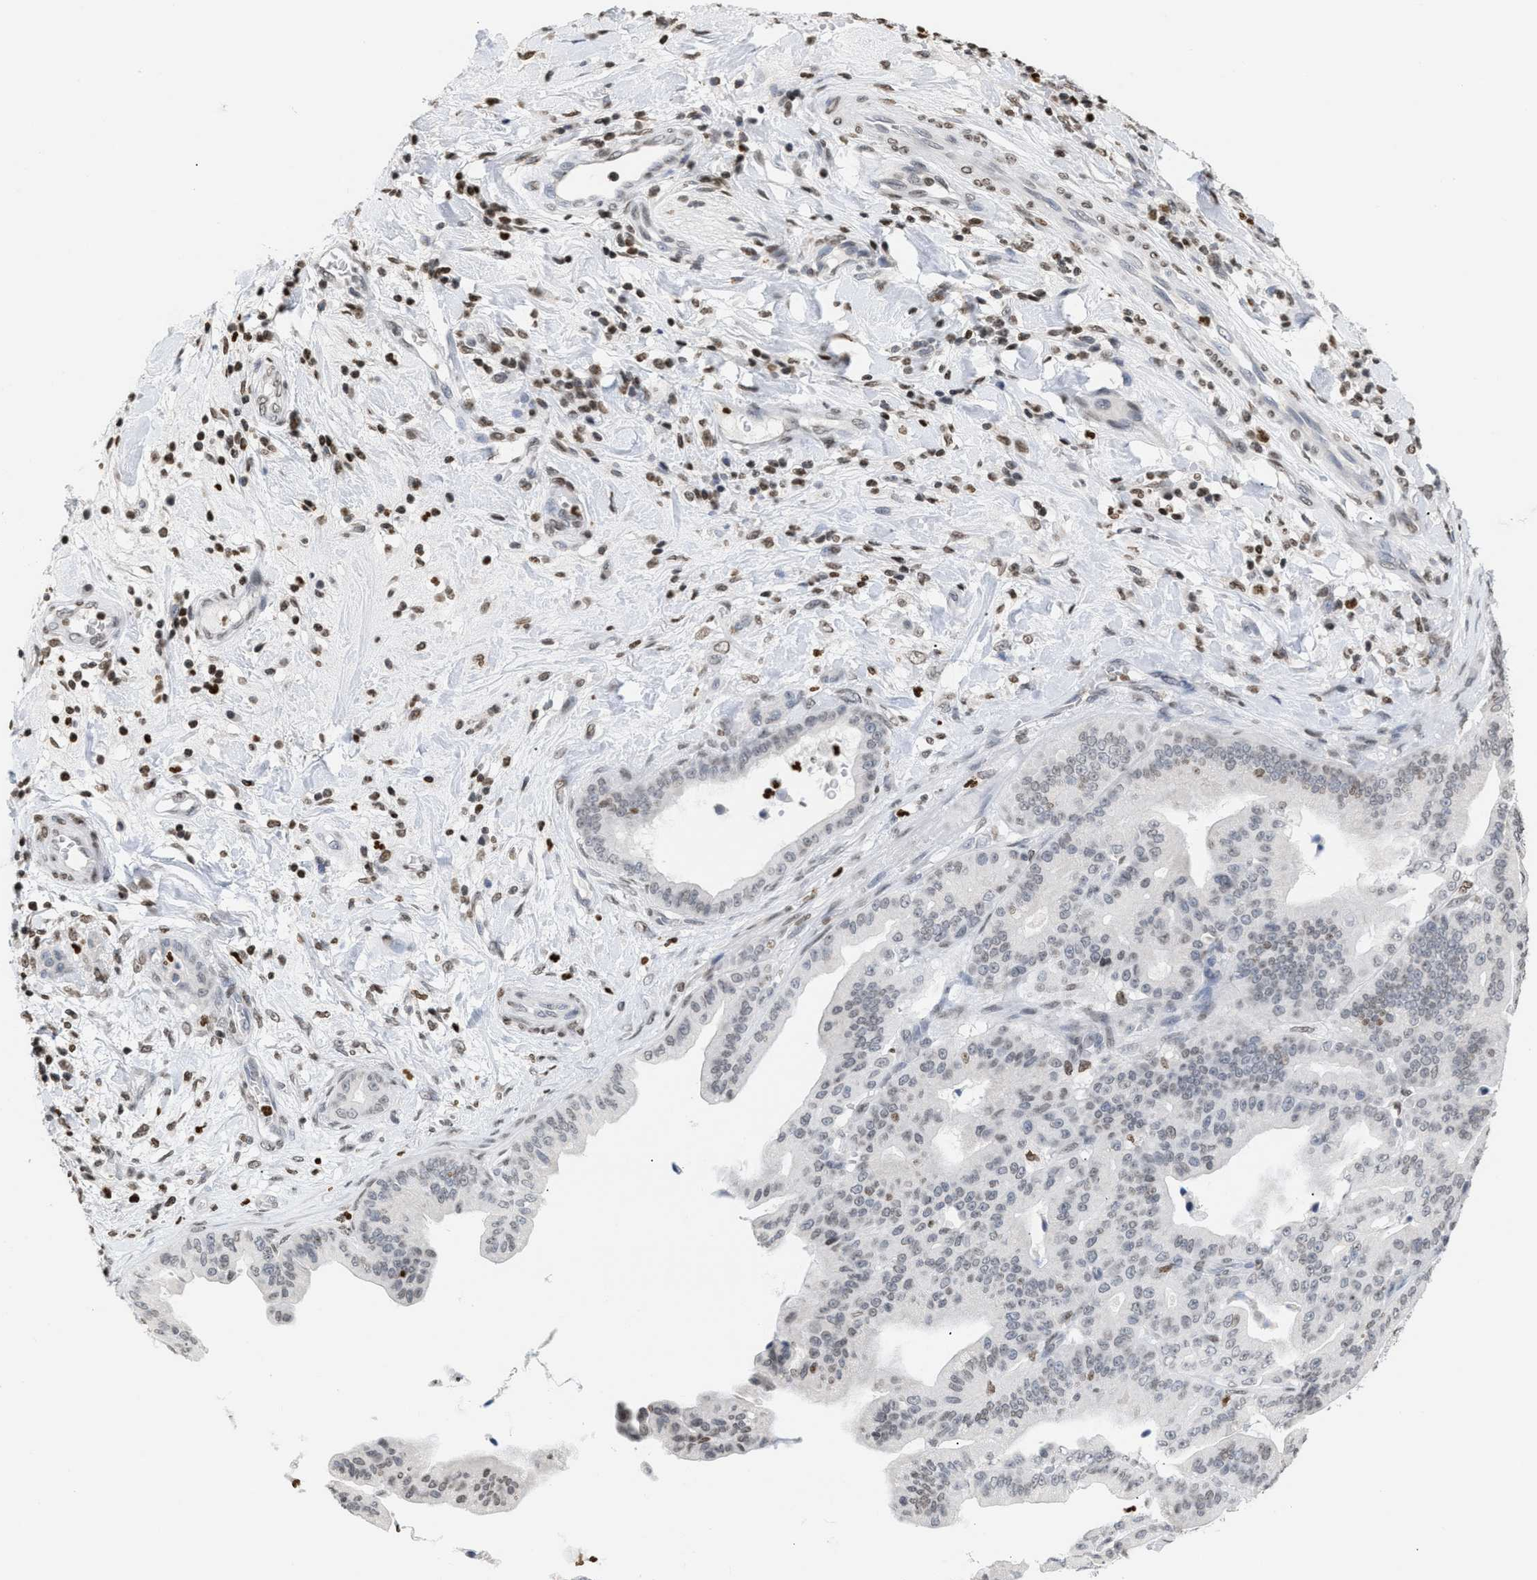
{"staining": {"intensity": "weak", "quantity": "<25%", "location": "nuclear"}, "tissue": "pancreatic cancer", "cell_type": "Tumor cells", "image_type": "cancer", "snomed": [{"axis": "morphology", "description": "Adenocarcinoma, NOS"}, {"axis": "topography", "description": "Pancreas"}], "caption": "Photomicrograph shows no significant protein expression in tumor cells of pancreatic adenocarcinoma.", "gene": "HMGN2", "patient": {"sex": "male", "age": 63}}